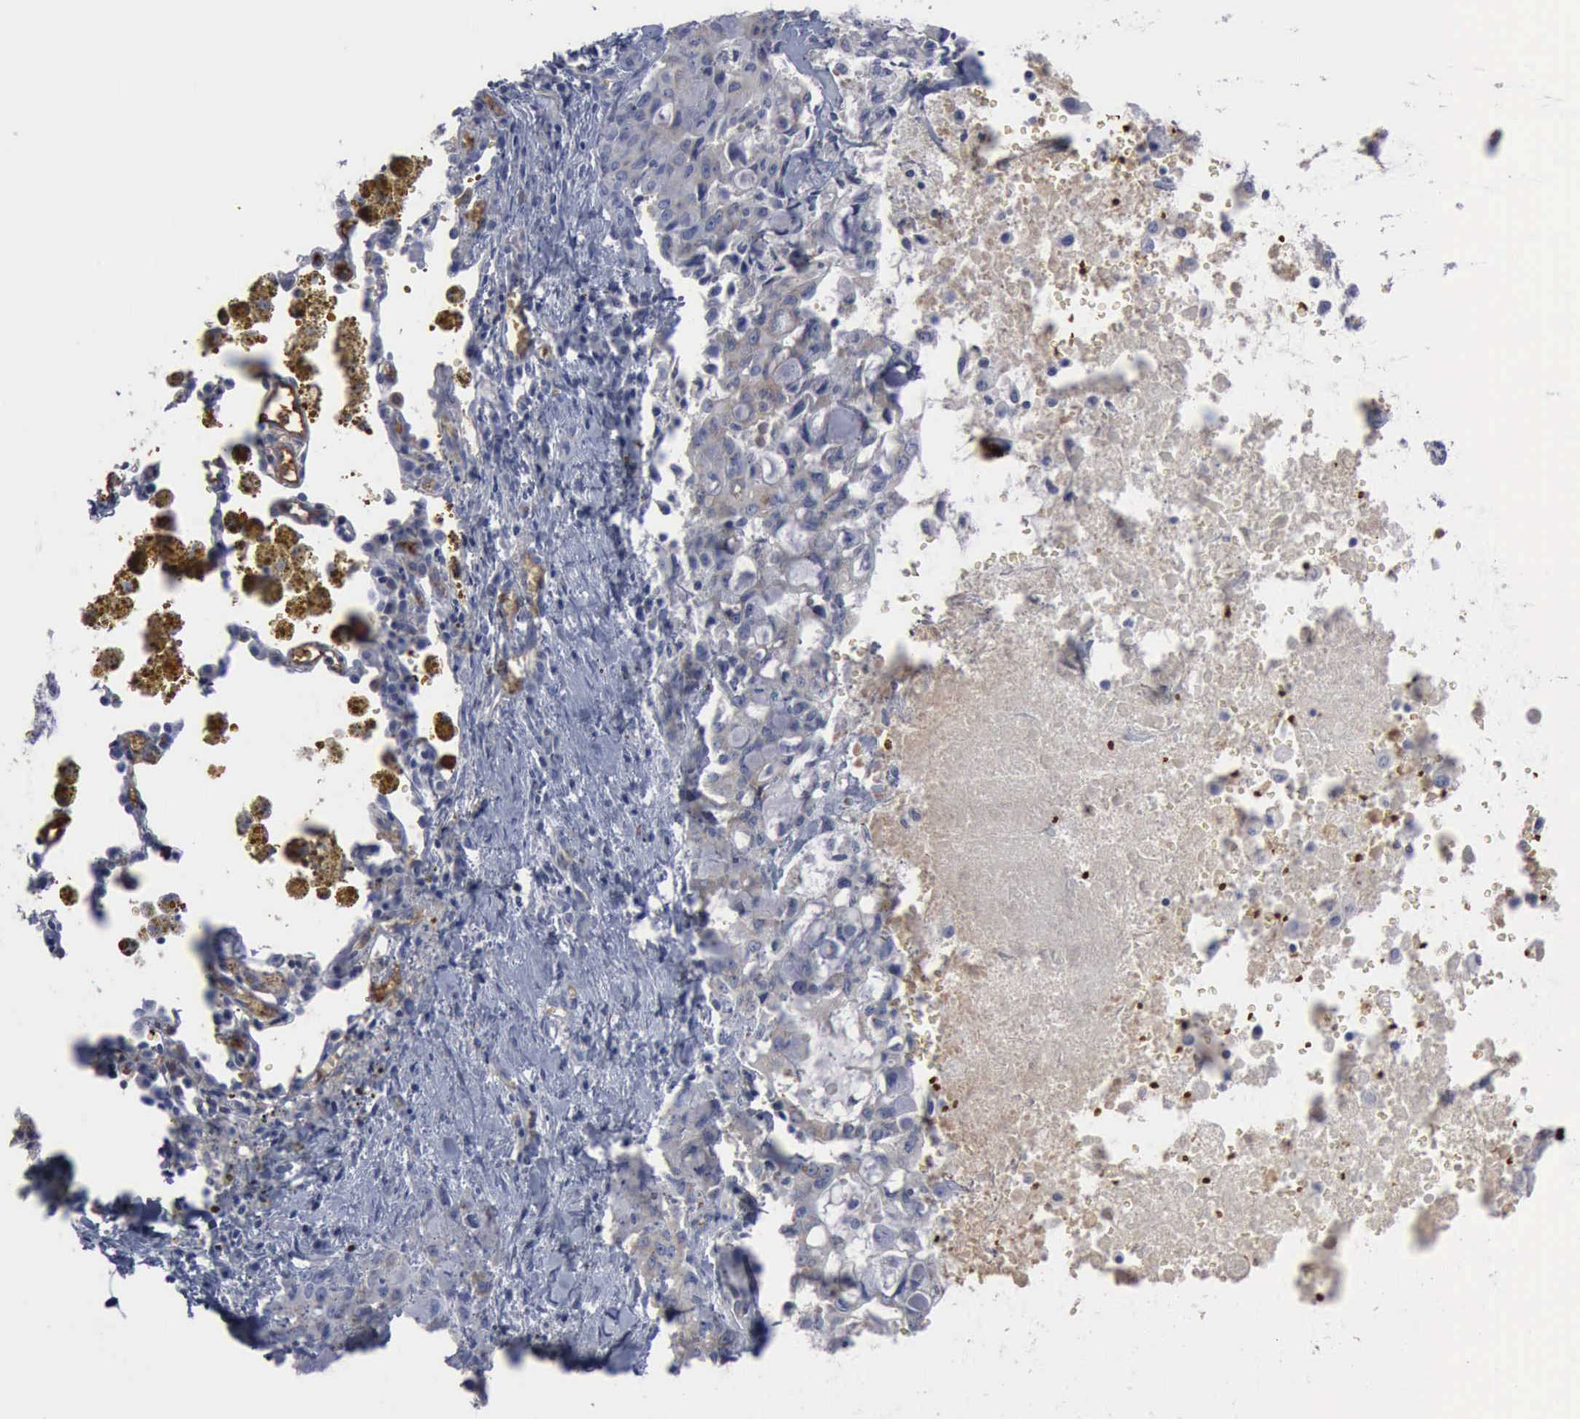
{"staining": {"intensity": "weak", "quantity": "<25%", "location": "cytoplasmic/membranous"}, "tissue": "lung cancer", "cell_type": "Tumor cells", "image_type": "cancer", "snomed": [{"axis": "morphology", "description": "Adenocarcinoma, NOS"}, {"axis": "topography", "description": "Lung"}], "caption": "Image shows no protein positivity in tumor cells of lung cancer (adenocarcinoma) tissue. The staining is performed using DAB brown chromogen with nuclei counter-stained in using hematoxylin.", "gene": "TGFB1", "patient": {"sex": "female", "age": 44}}